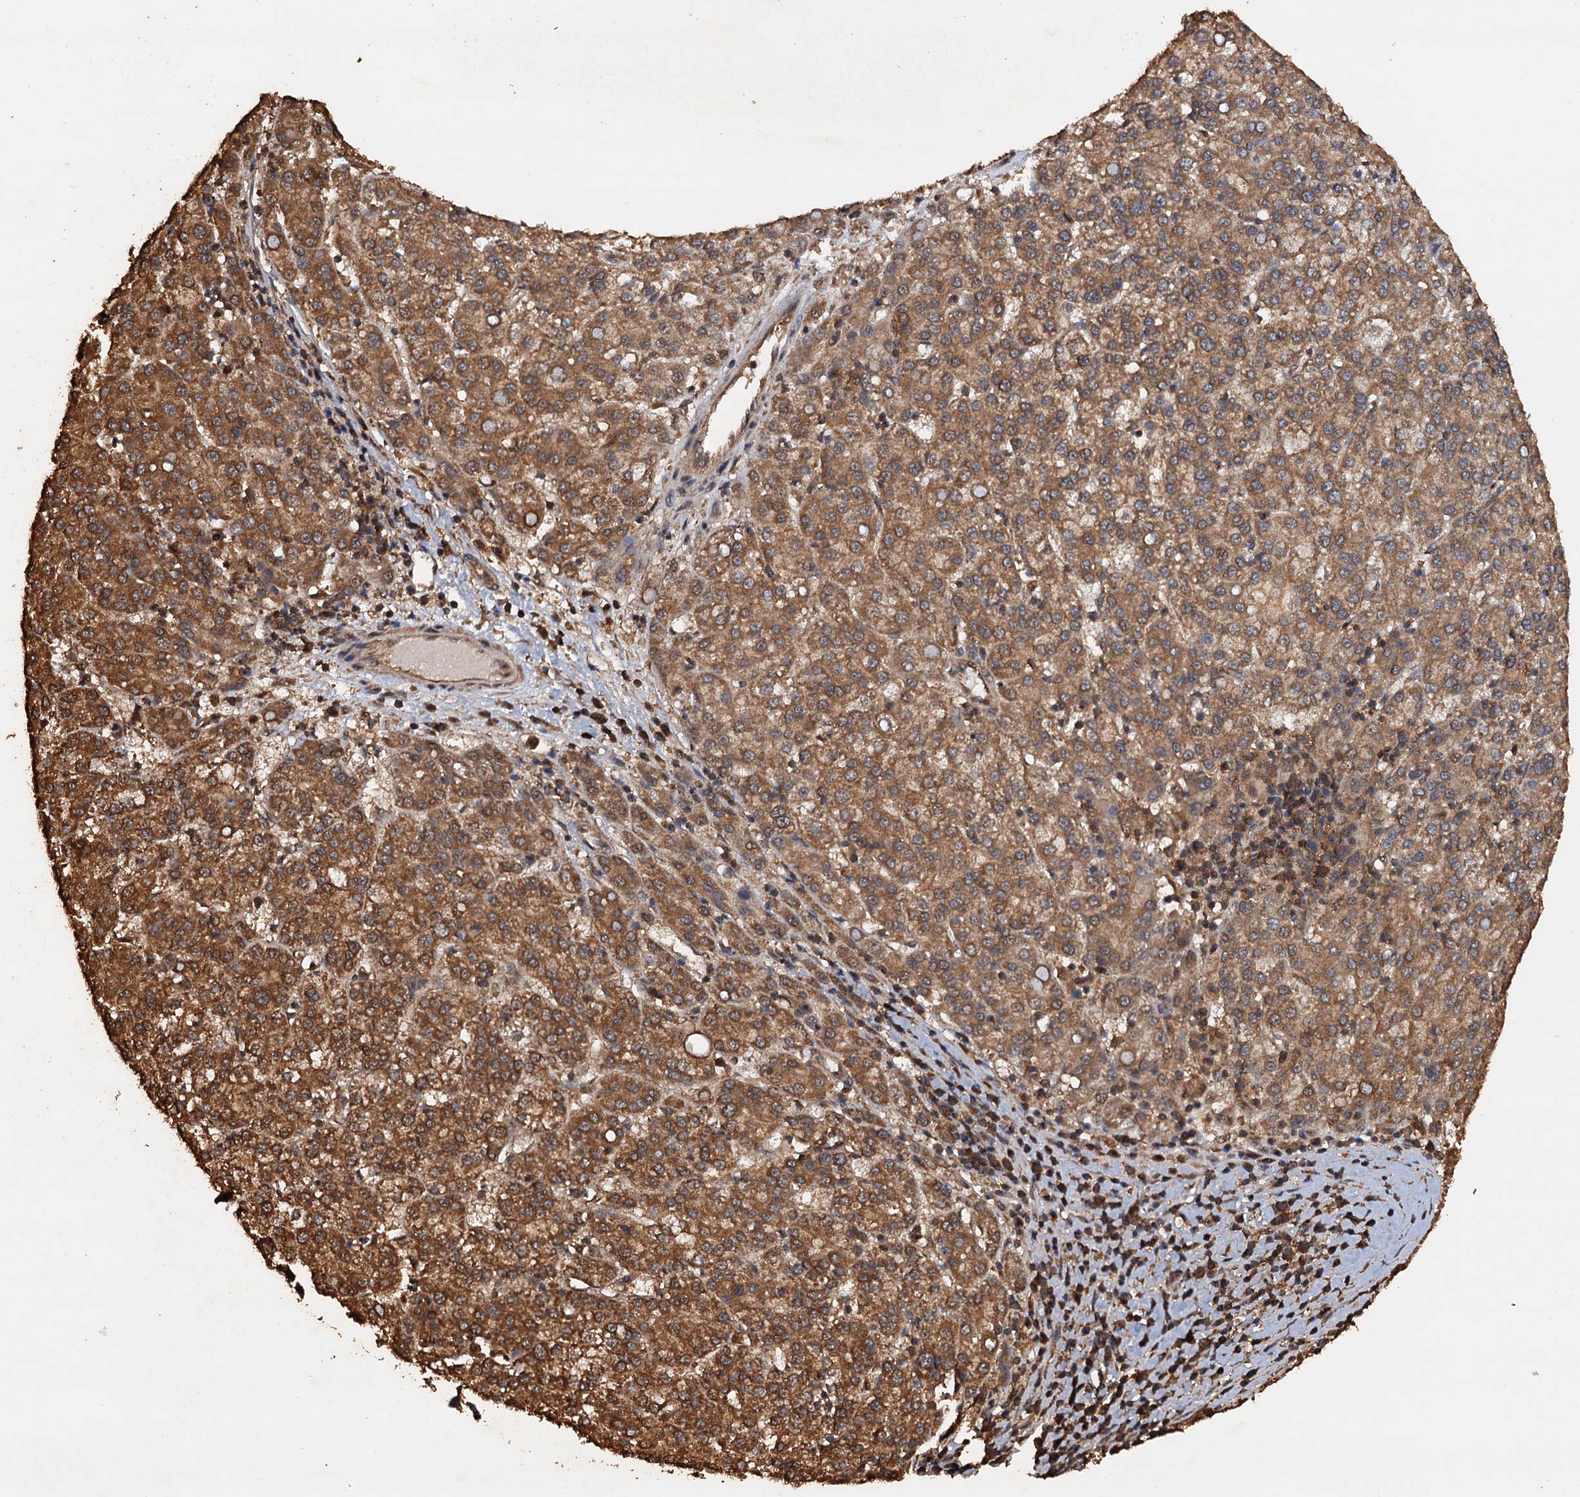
{"staining": {"intensity": "strong", "quantity": ">75%", "location": "cytoplasmic/membranous"}, "tissue": "liver cancer", "cell_type": "Tumor cells", "image_type": "cancer", "snomed": [{"axis": "morphology", "description": "Carcinoma, Hepatocellular, NOS"}, {"axis": "topography", "description": "Liver"}], "caption": "A high amount of strong cytoplasmic/membranous positivity is appreciated in approximately >75% of tumor cells in liver cancer tissue.", "gene": "PSMD9", "patient": {"sex": "female", "age": 58}}